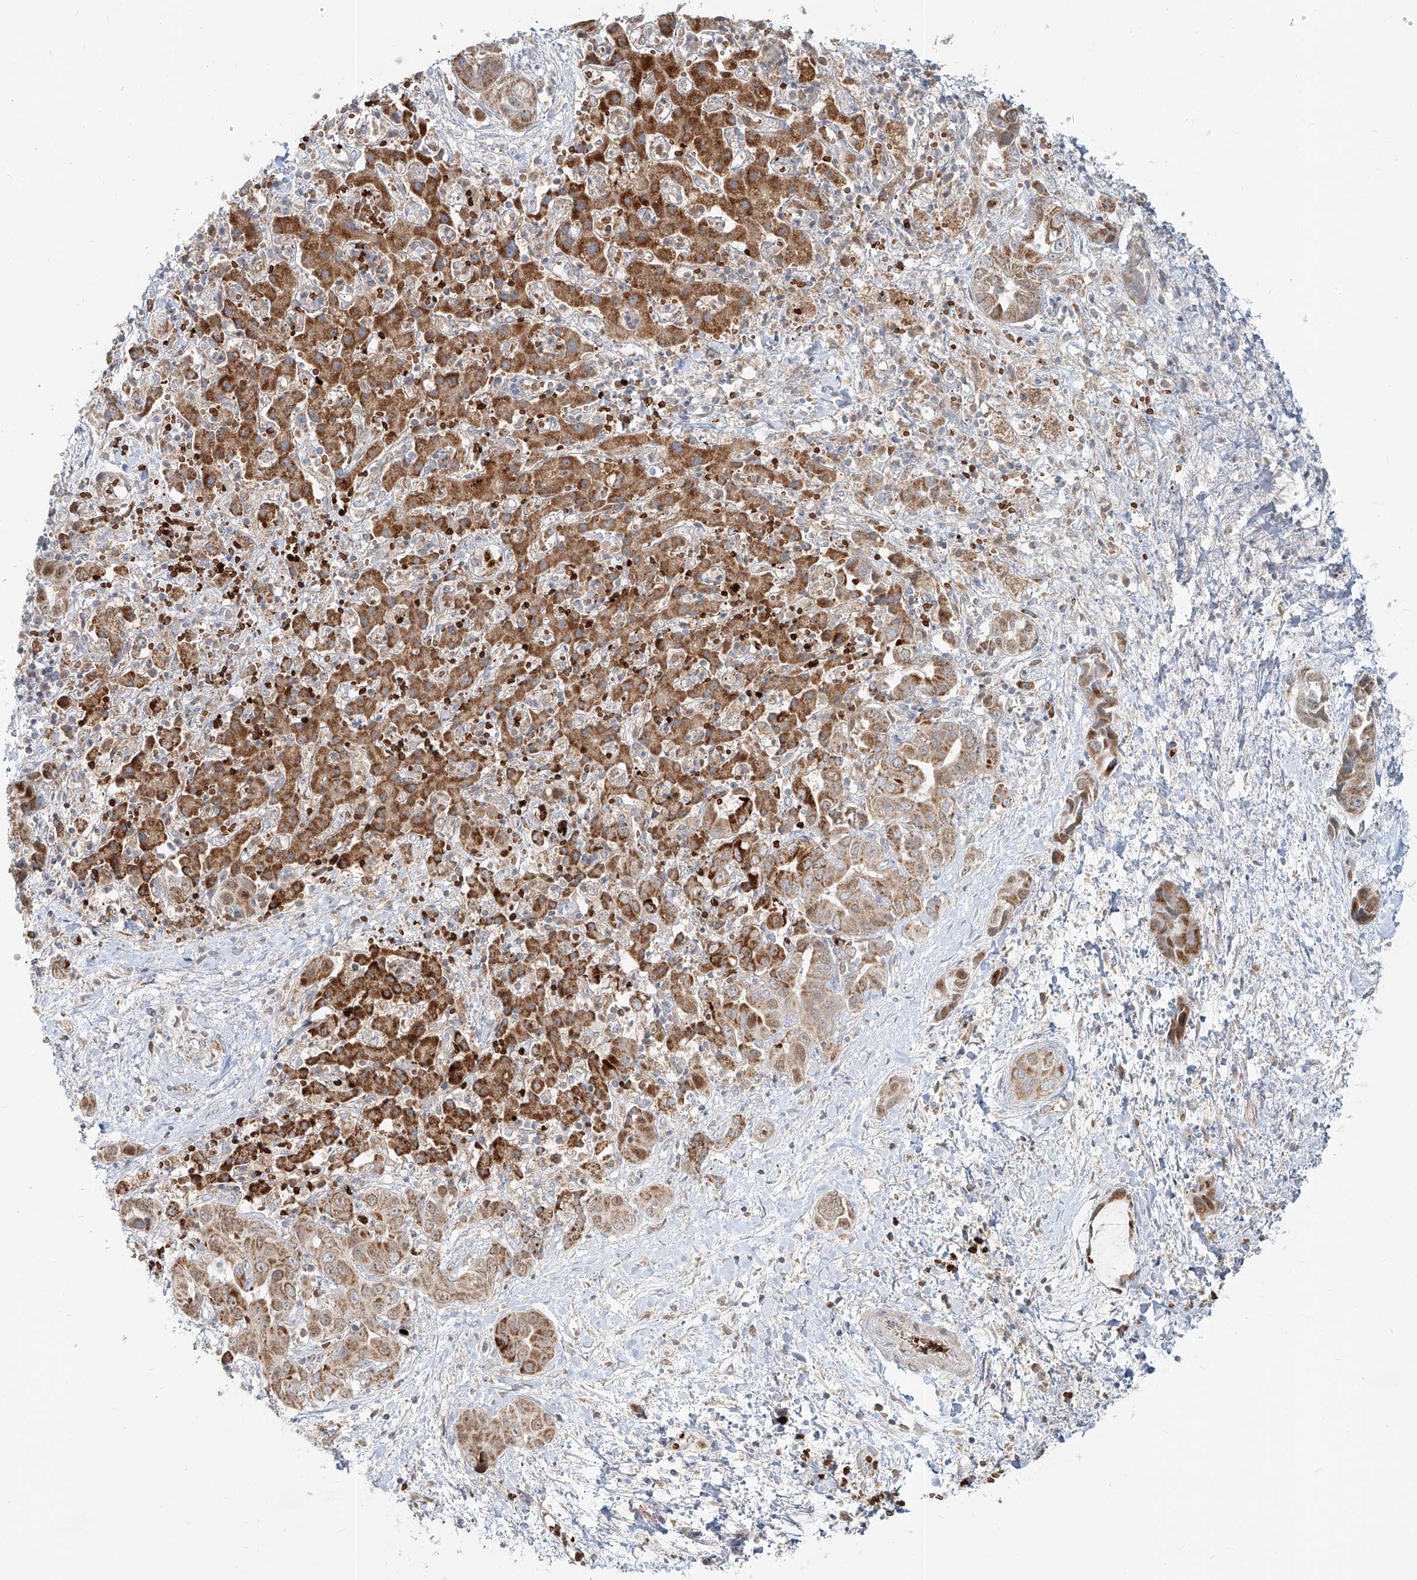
{"staining": {"intensity": "strong", "quantity": "25%-75%", "location": "cytoplasmic/membranous"}, "tissue": "liver cancer", "cell_type": "Tumor cells", "image_type": "cancer", "snomed": [{"axis": "morphology", "description": "Cholangiocarcinoma"}, {"axis": "topography", "description": "Liver"}], "caption": "Liver cancer stained for a protein shows strong cytoplasmic/membranous positivity in tumor cells. (DAB IHC with brightfield microscopy, high magnification).", "gene": "FGD2", "patient": {"sex": "female", "age": 52}}